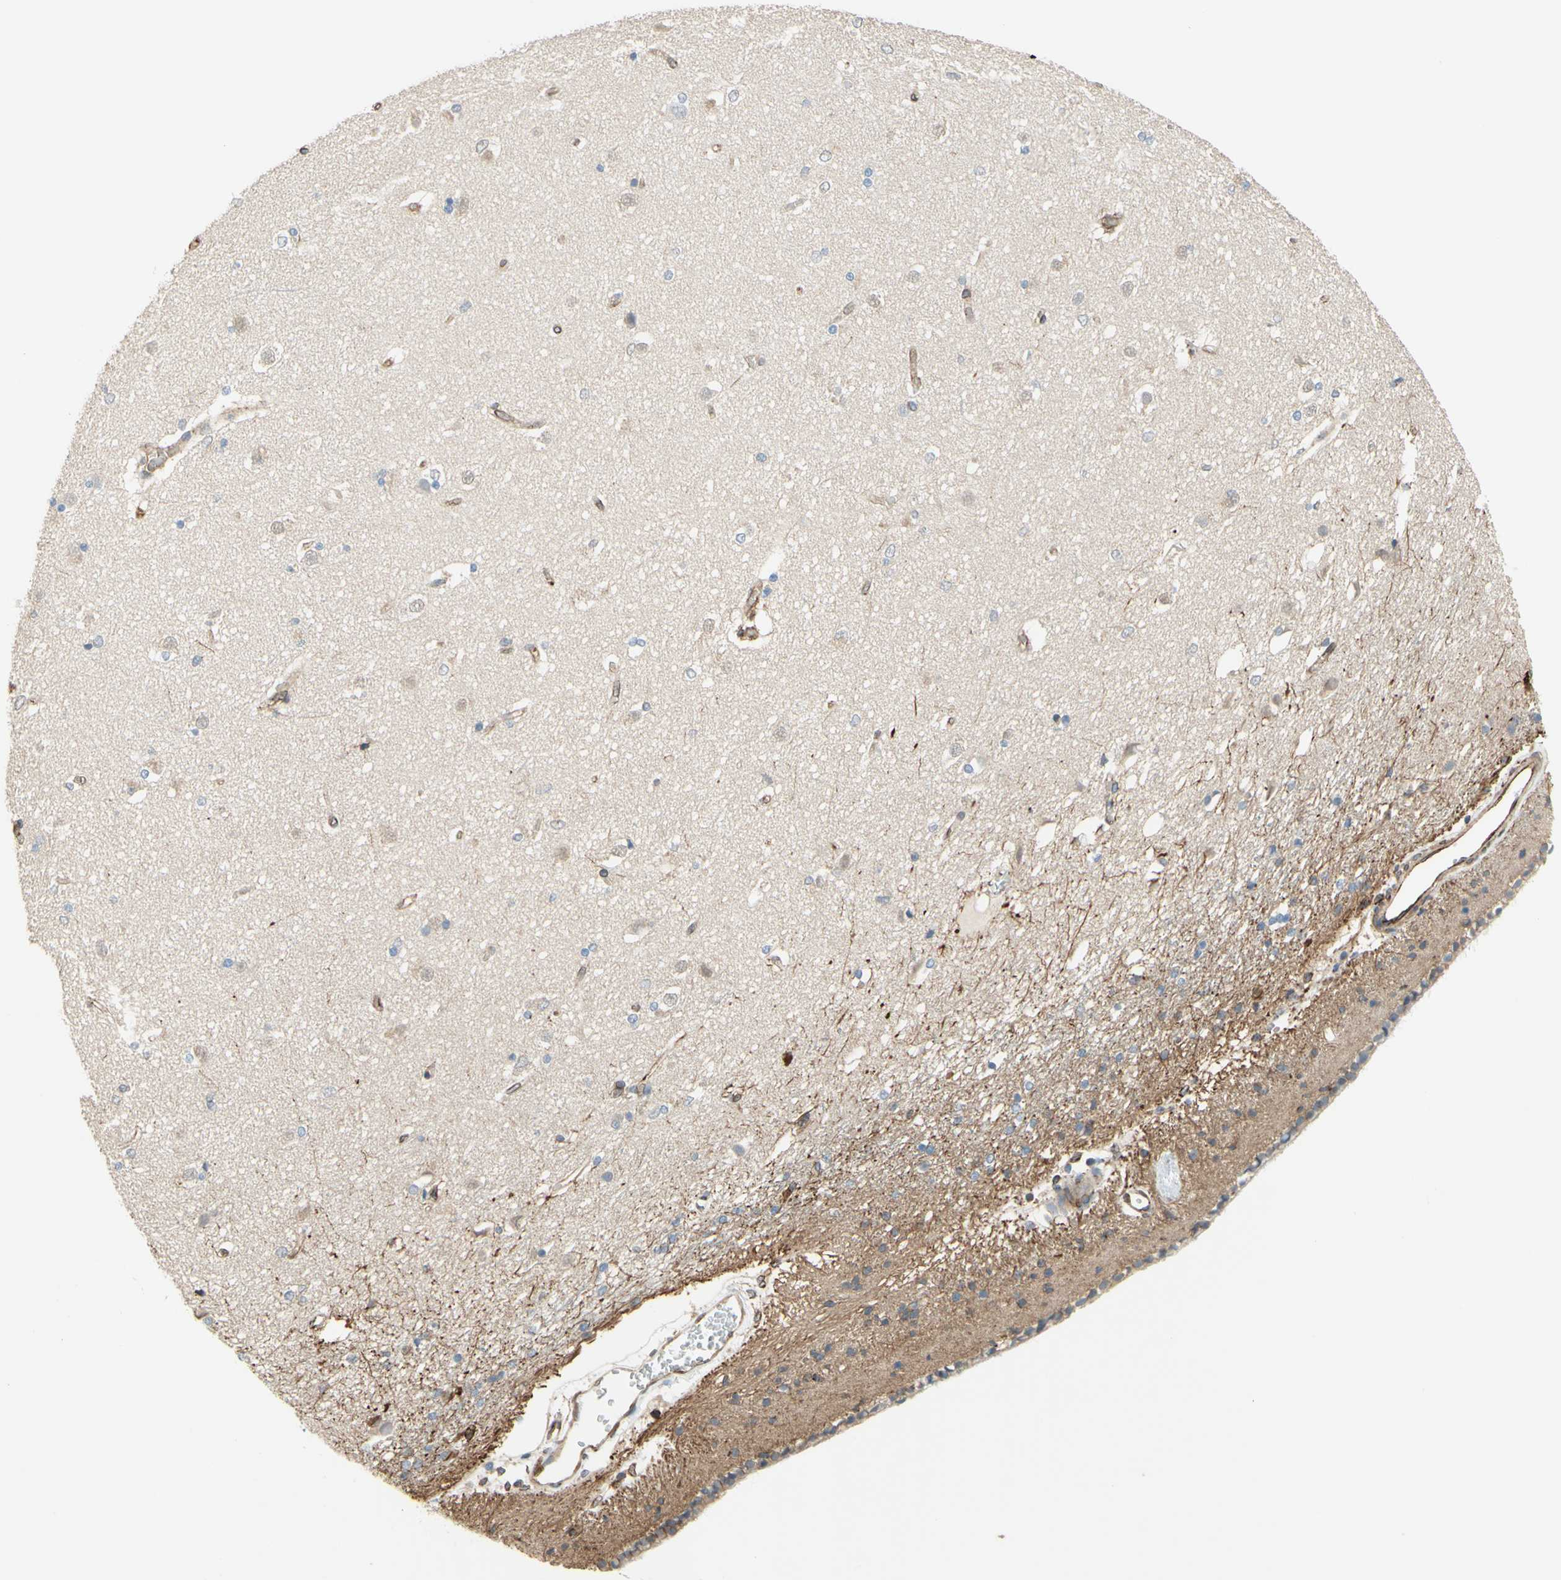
{"staining": {"intensity": "moderate", "quantity": "<25%", "location": "cytoplasmic/membranous"}, "tissue": "caudate", "cell_type": "Glial cells", "image_type": "normal", "snomed": [{"axis": "morphology", "description": "Normal tissue, NOS"}, {"axis": "topography", "description": "Lateral ventricle wall"}], "caption": "Caudate stained with IHC exhibits moderate cytoplasmic/membranous staining in about <25% of glial cells. (DAB = brown stain, brightfield microscopy at high magnification).", "gene": "TRAF2", "patient": {"sex": "female", "age": 19}}